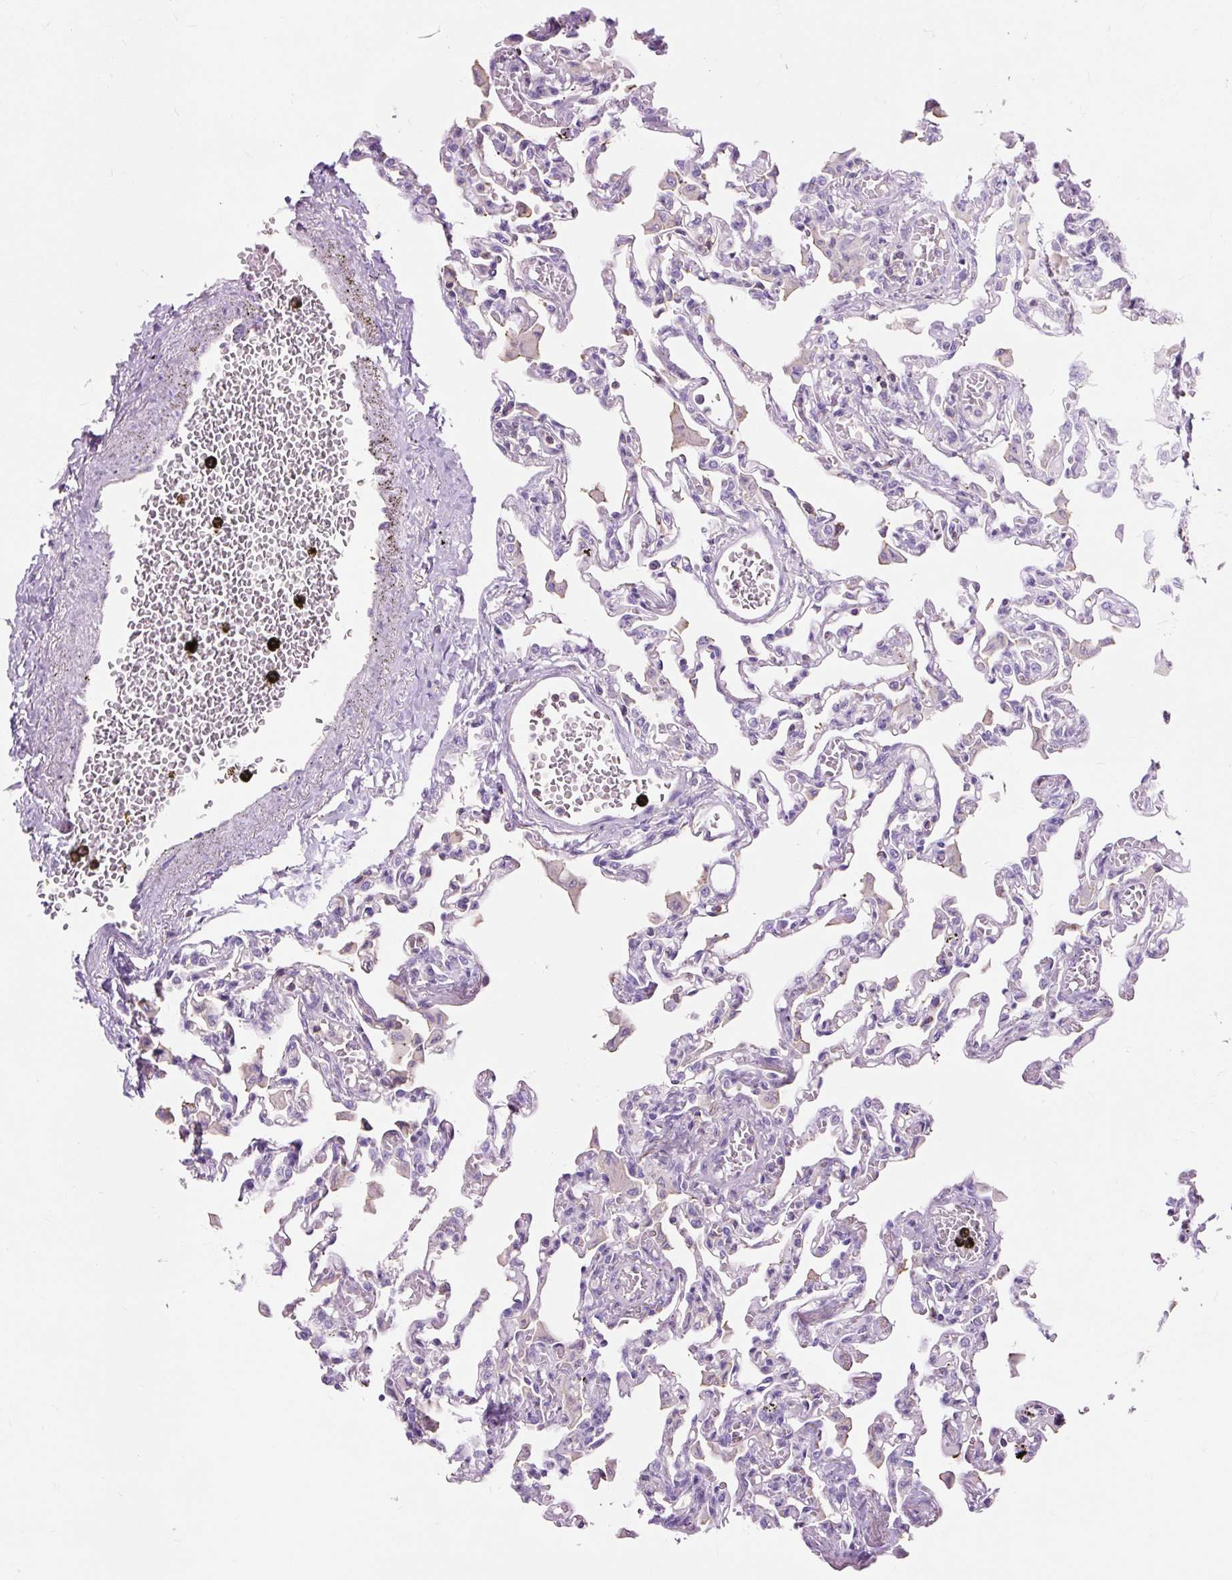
{"staining": {"intensity": "negative", "quantity": "none", "location": "none"}, "tissue": "lung", "cell_type": "Alveolar cells", "image_type": "normal", "snomed": [{"axis": "morphology", "description": "Normal tissue, NOS"}, {"axis": "topography", "description": "Bronchus"}, {"axis": "topography", "description": "Lung"}], "caption": "A high-resolution image shows immunohistochemistry (IHC) staining of unremarkable lung, which exhibits no significant expression in alveolar cells. (DAB (3,3'-diaminobenzidine) immunohistochemistry (IHC) with hematoxylin counter stain).", "gene": "OR10A7", "patient": {"sex": "female", "age": 49}}